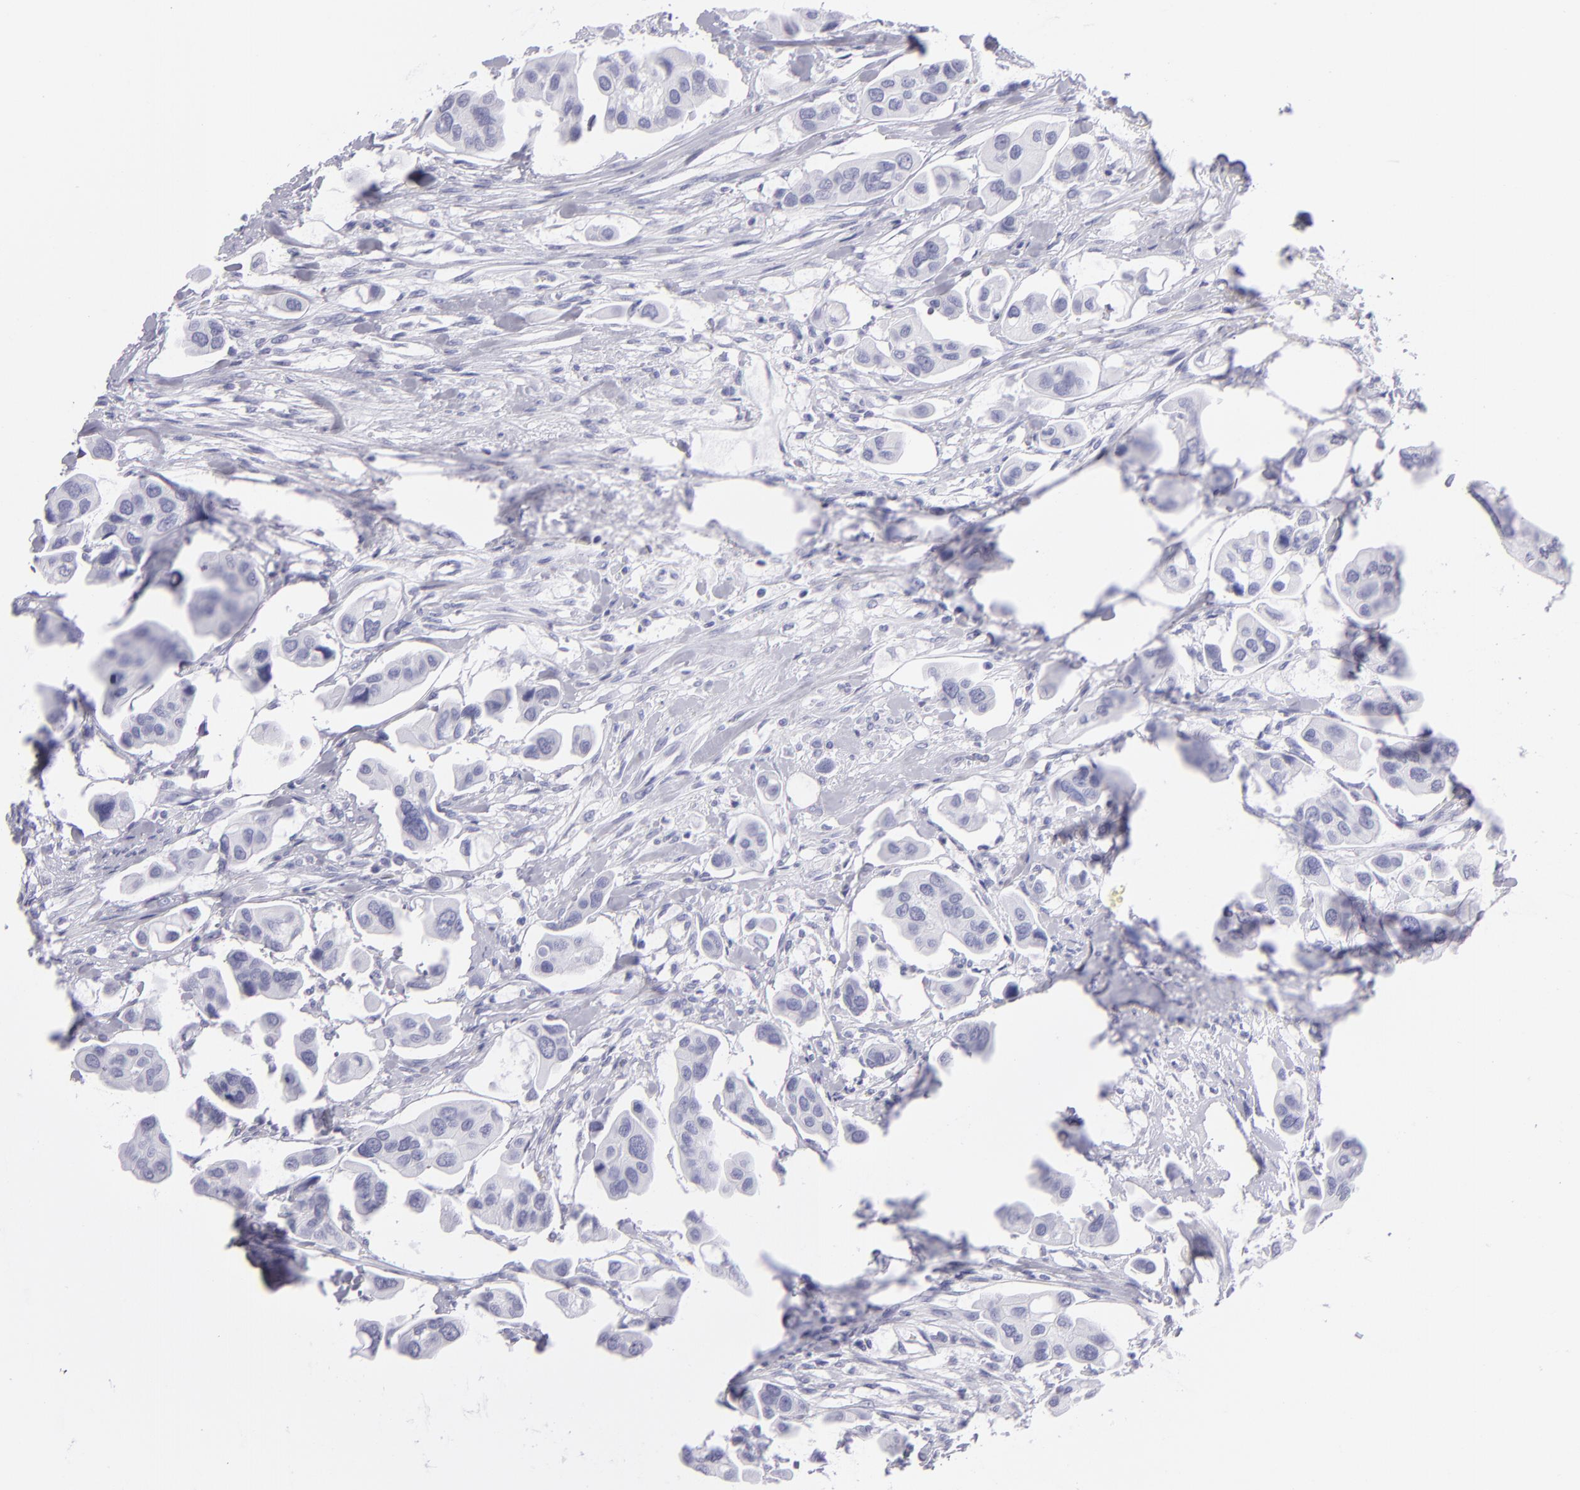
{"staining": {"intensity": "negative", "quantity": "none", "location": "none"}, "tissue": "urothelial cancer", "cell_type": "Tumor cells", "image_type": "cancer", "snomed": [{"axis": "morphology", "description": "Adenocarcinoma, NOS"}, {"axis": "topography", "description": "Urinary bladder"}], "caption": "Immunohistochemical staining of adenocarcinoma exhibits no significant expression in tumor cells. The staining is performed using DAB brown chromogen with nuclei counter-stained in using hematoxylin.", "gene": "PVALB", "patient": {"sex": "male", "age": 61}}